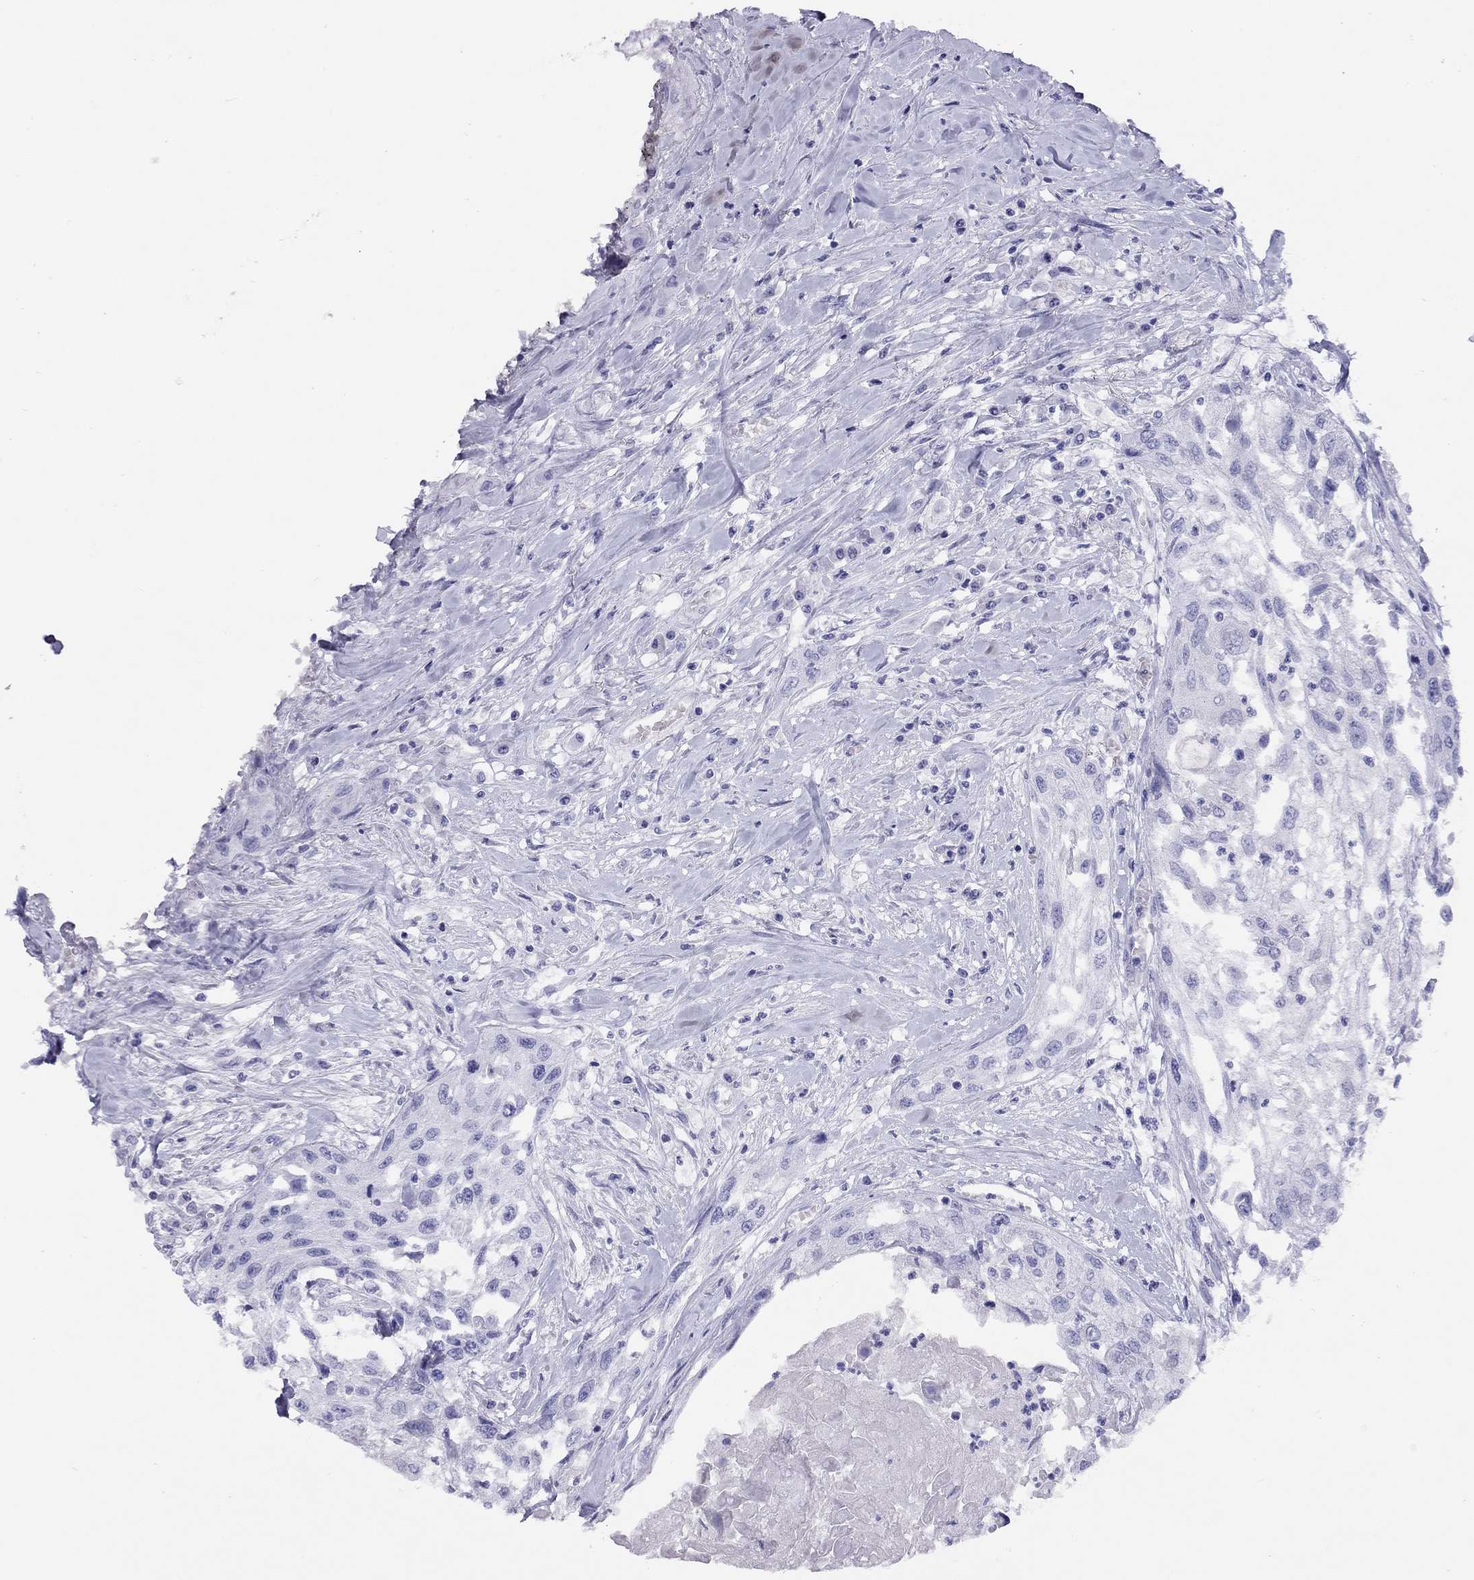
{"staining": {"intensity": "negative", "quantity": "none", "location": "none"}, "tissue": "head and neck cancer", "cell_type": "Tumor cells", "image_type": "cancer", "snomed": [{"axis": "morphology", "description": "Normal tissue, NOS"}, {"axis": "morphology", "description": "Squamous cell carcinoma, NOS"}, {"axis": "topography", "description": "Oral tissue"}, {"axis": "topography", "description": "Peripheral nerve tissue"}, {"axis": "topography", "description": "Head-Neck"}], "caption": "The image displays no staining of tumor cells in head and neck cancer.", "gene": "LRIT2", "patient": {"sex": "female", "age": 59}}